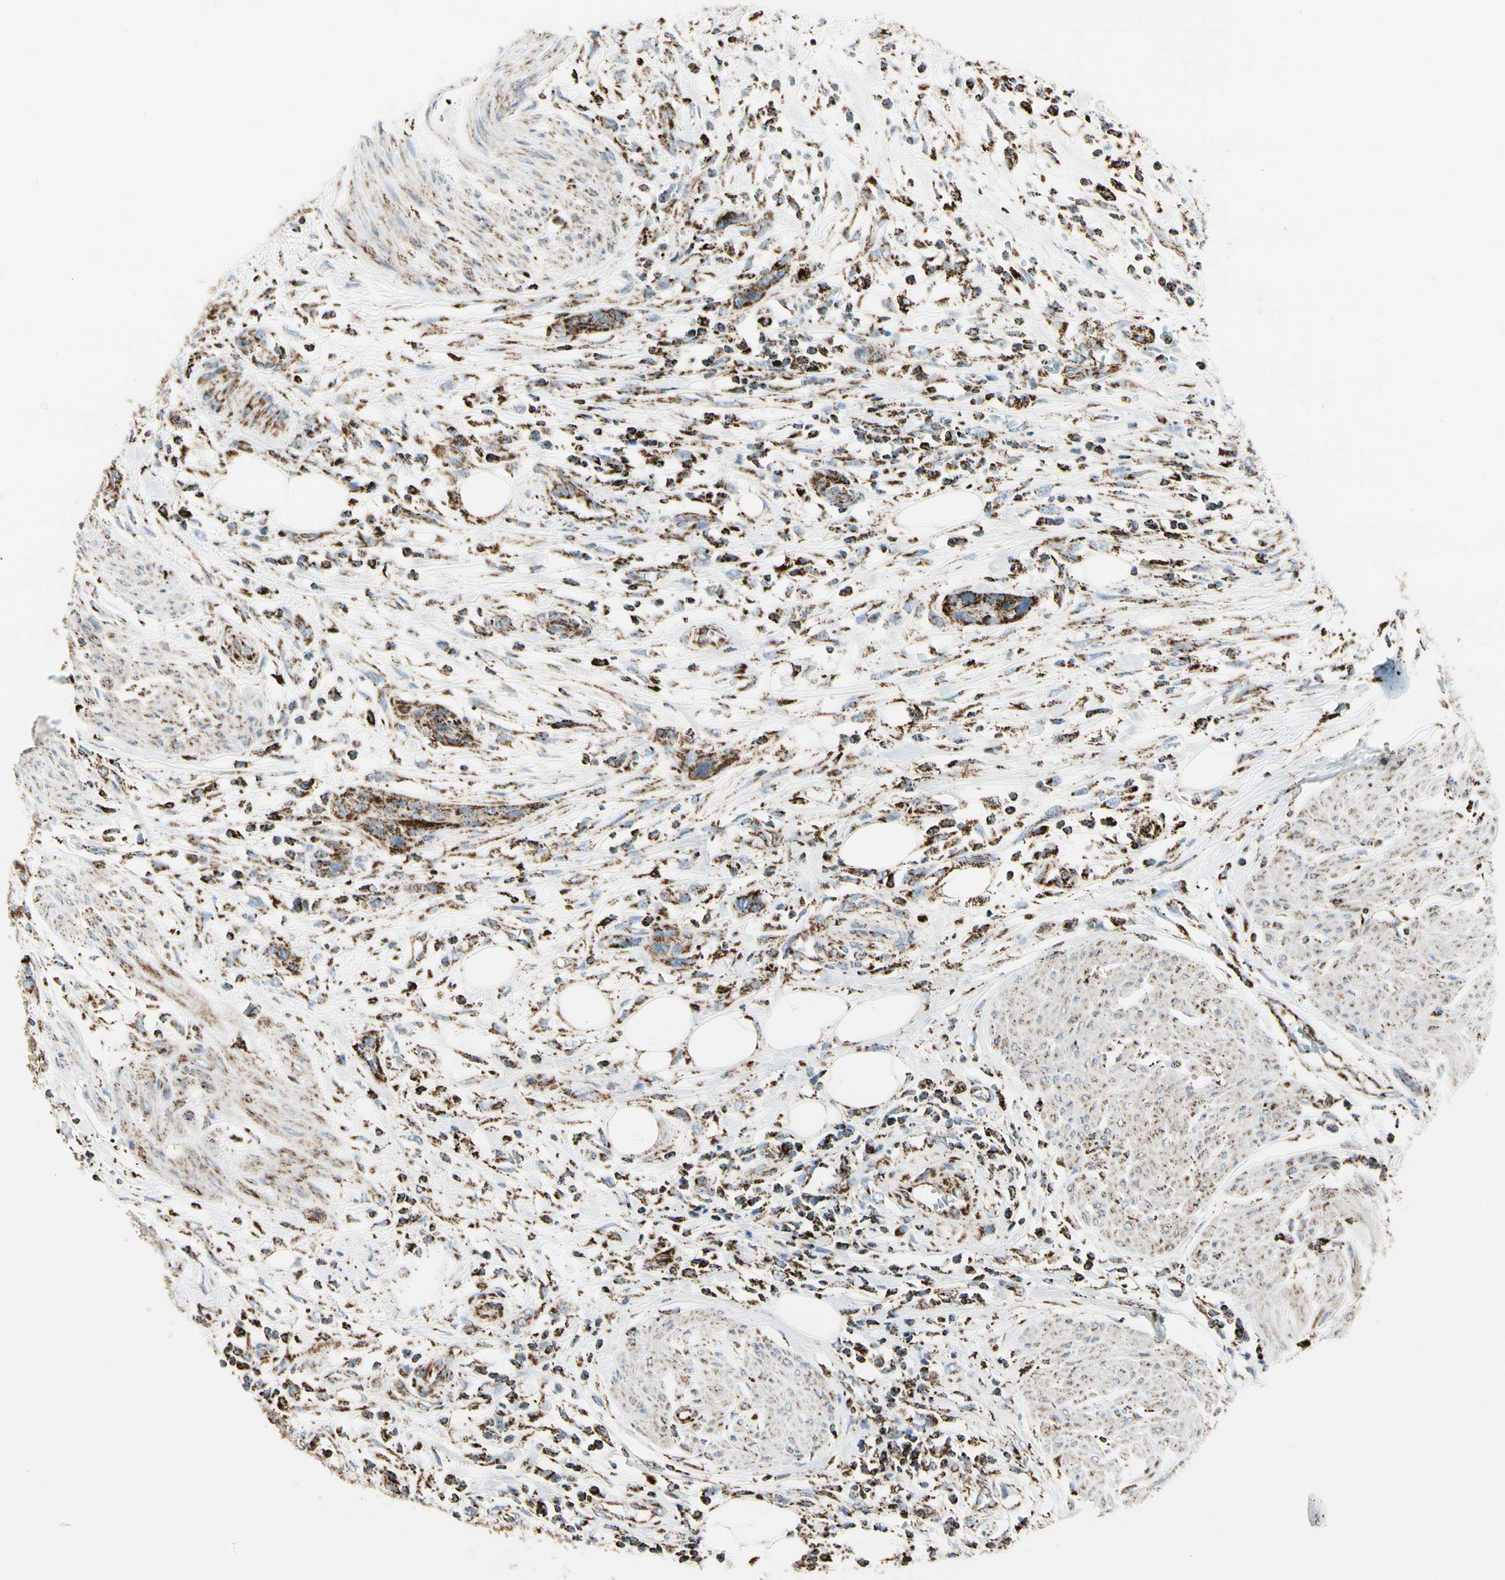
{"staining": {"intensity": "moderate", "quantity": ">75%", "location": "cytoplasmic/membranous"}, "tissue": "urothelial cancer", "cell_type": "Tumor cells", "image_type": "cancer", "snomed": [{"axis": "morphology", "description": "Urothelial carcinoma, High grade"}, {"axis": "topography", "description": "Urinary bladder"}], "caption": "Urothelial cancer stained with DAB (3,3'-diaminobenzidine) immunohistochemistry (IHC) displays medium levels of moderate cytoplasmic/membranous expression in approximately >75% of tumor cells.", "gene": "ME2", "patient": {"sex": "male", "age": 35}}